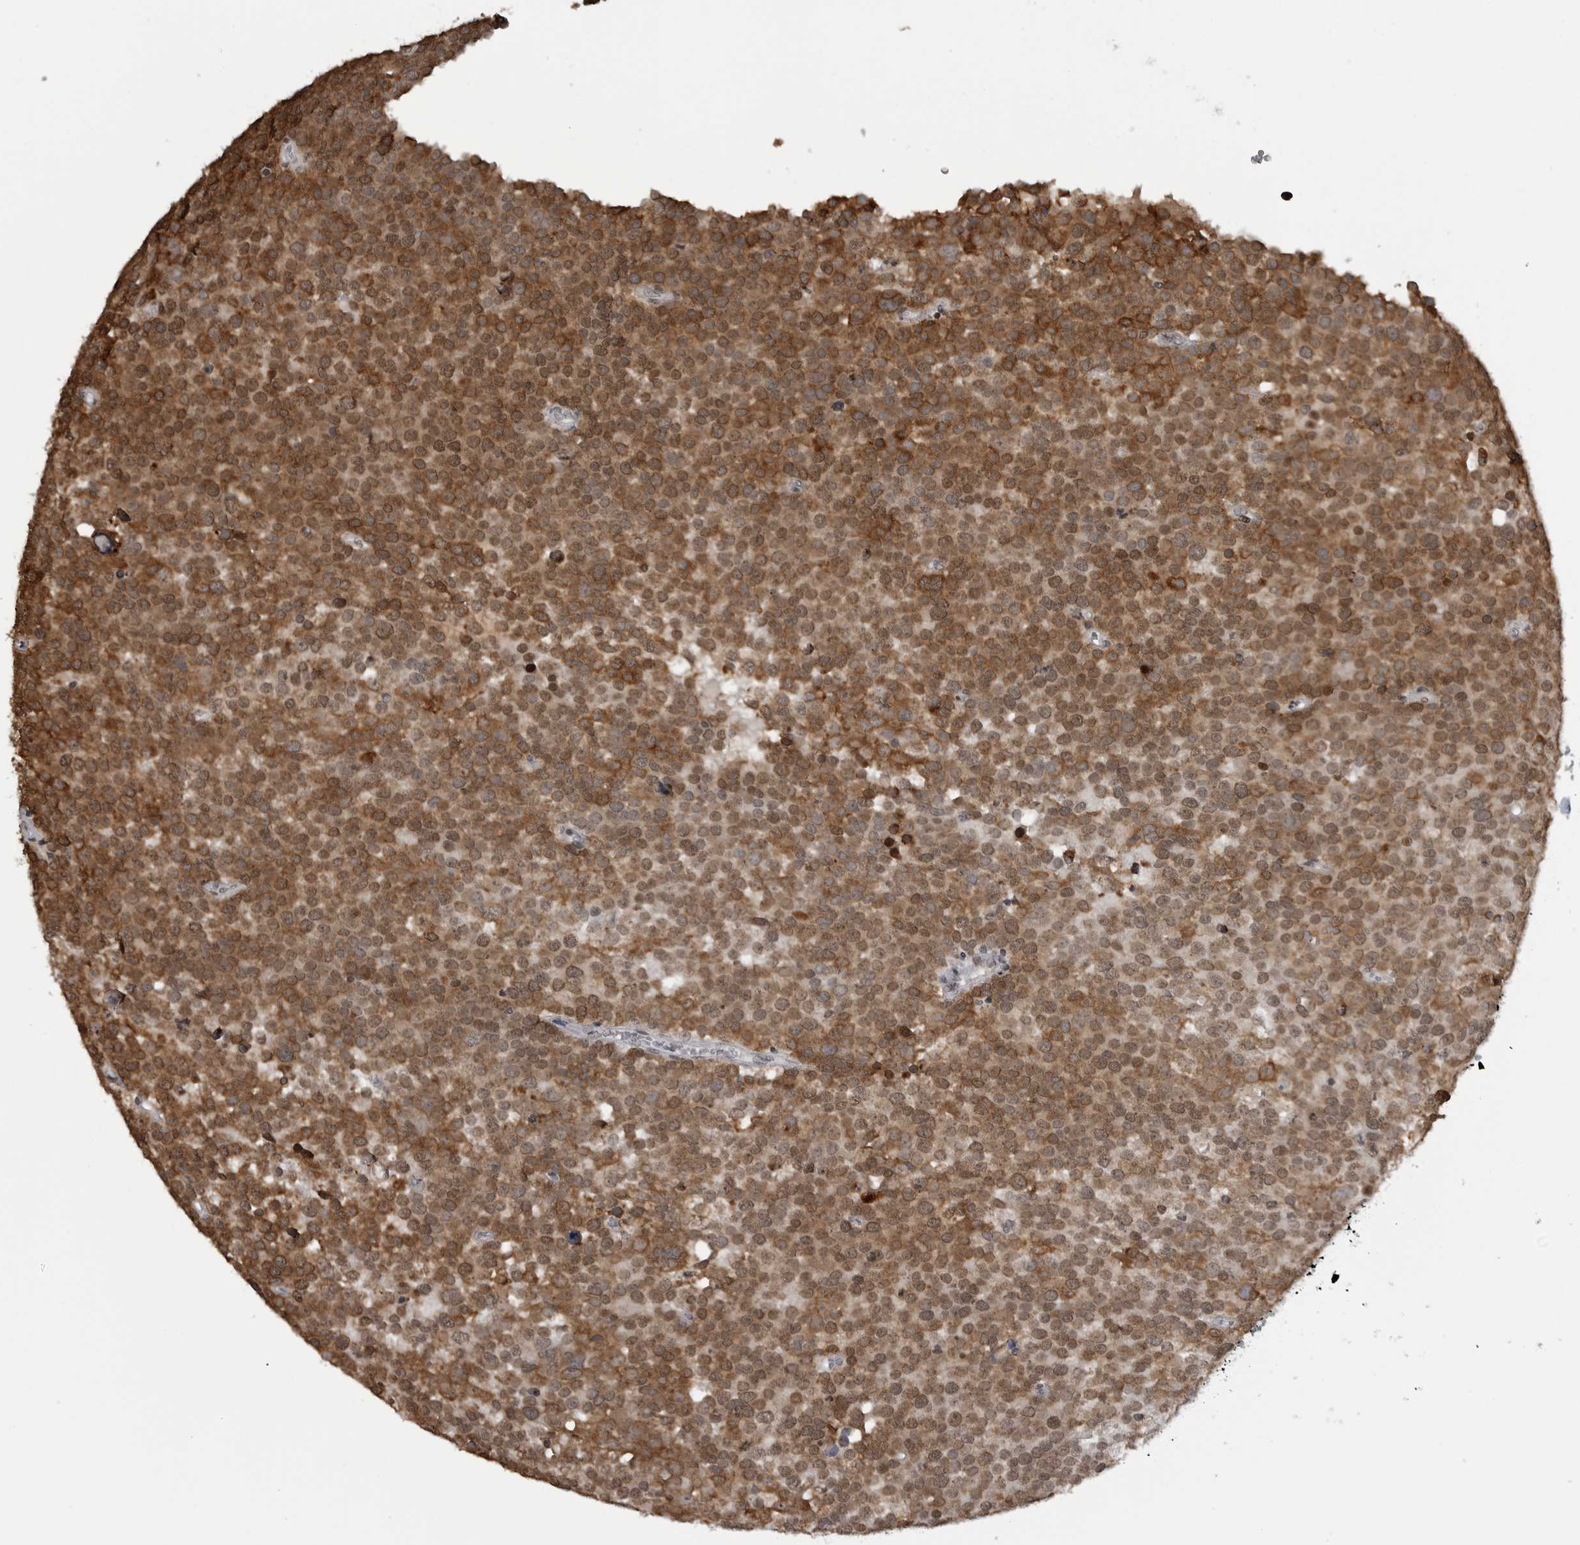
{"staining": {"intensity": "moderate", "quantity": ">75%", "location": "cytoplasmic/membranous,nuclear"}, "tissue": "testis cancer", "cell_type": "Tumor cells", "image_type": "cancer", "snomed": [{"axis": "morphology", "description": "Seminoma, NOS"}, {"axis": "topography", "description": "Testis"}], "caption": "Protein analysis of seminoma (testis) tissue reveals moderate cytoplasmic/membranous and nuclear expression in approximately >75% of tumor cells.", "gene": "C8orf58", "patient": {"sex": "male", "age": 71}}